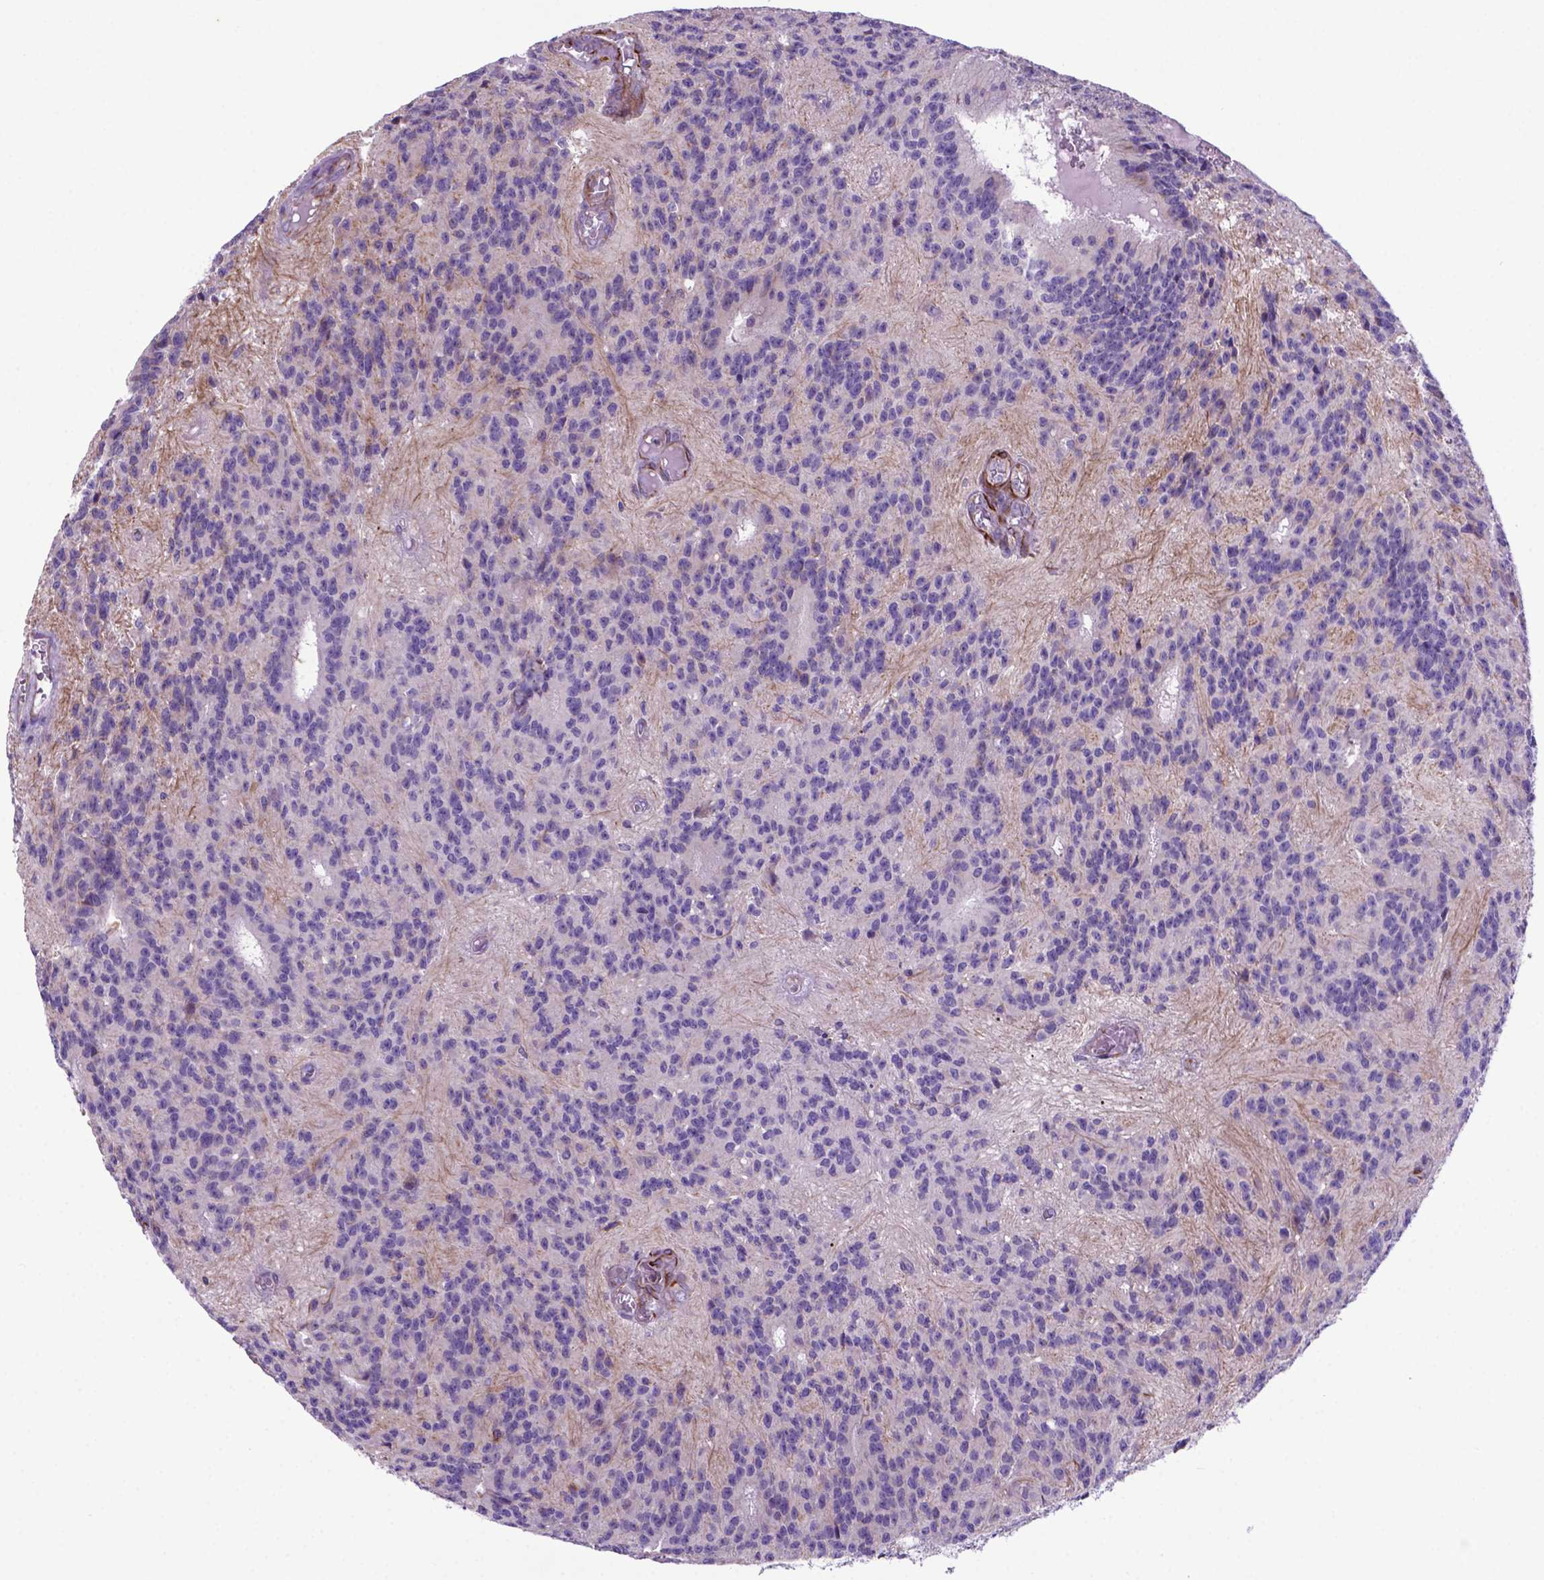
{"staining": {"intensity": "negative", "quantity": "none", "location": "none"}, "tissue": "glioma", "cell_type": "Tumor cells", "image_type": "cancer", "snomed": [{"axis": "morphology", "description": "Glioma, malignant, Low grade"}, {"axis": "topography", "description": "Brain"}], "caption": "An IHC histopathology image of glioma is shown. There is no staining in tumor cells of glioma.", "gene": "LZTR1", "patient": {"sex": "male", "age": 31}}